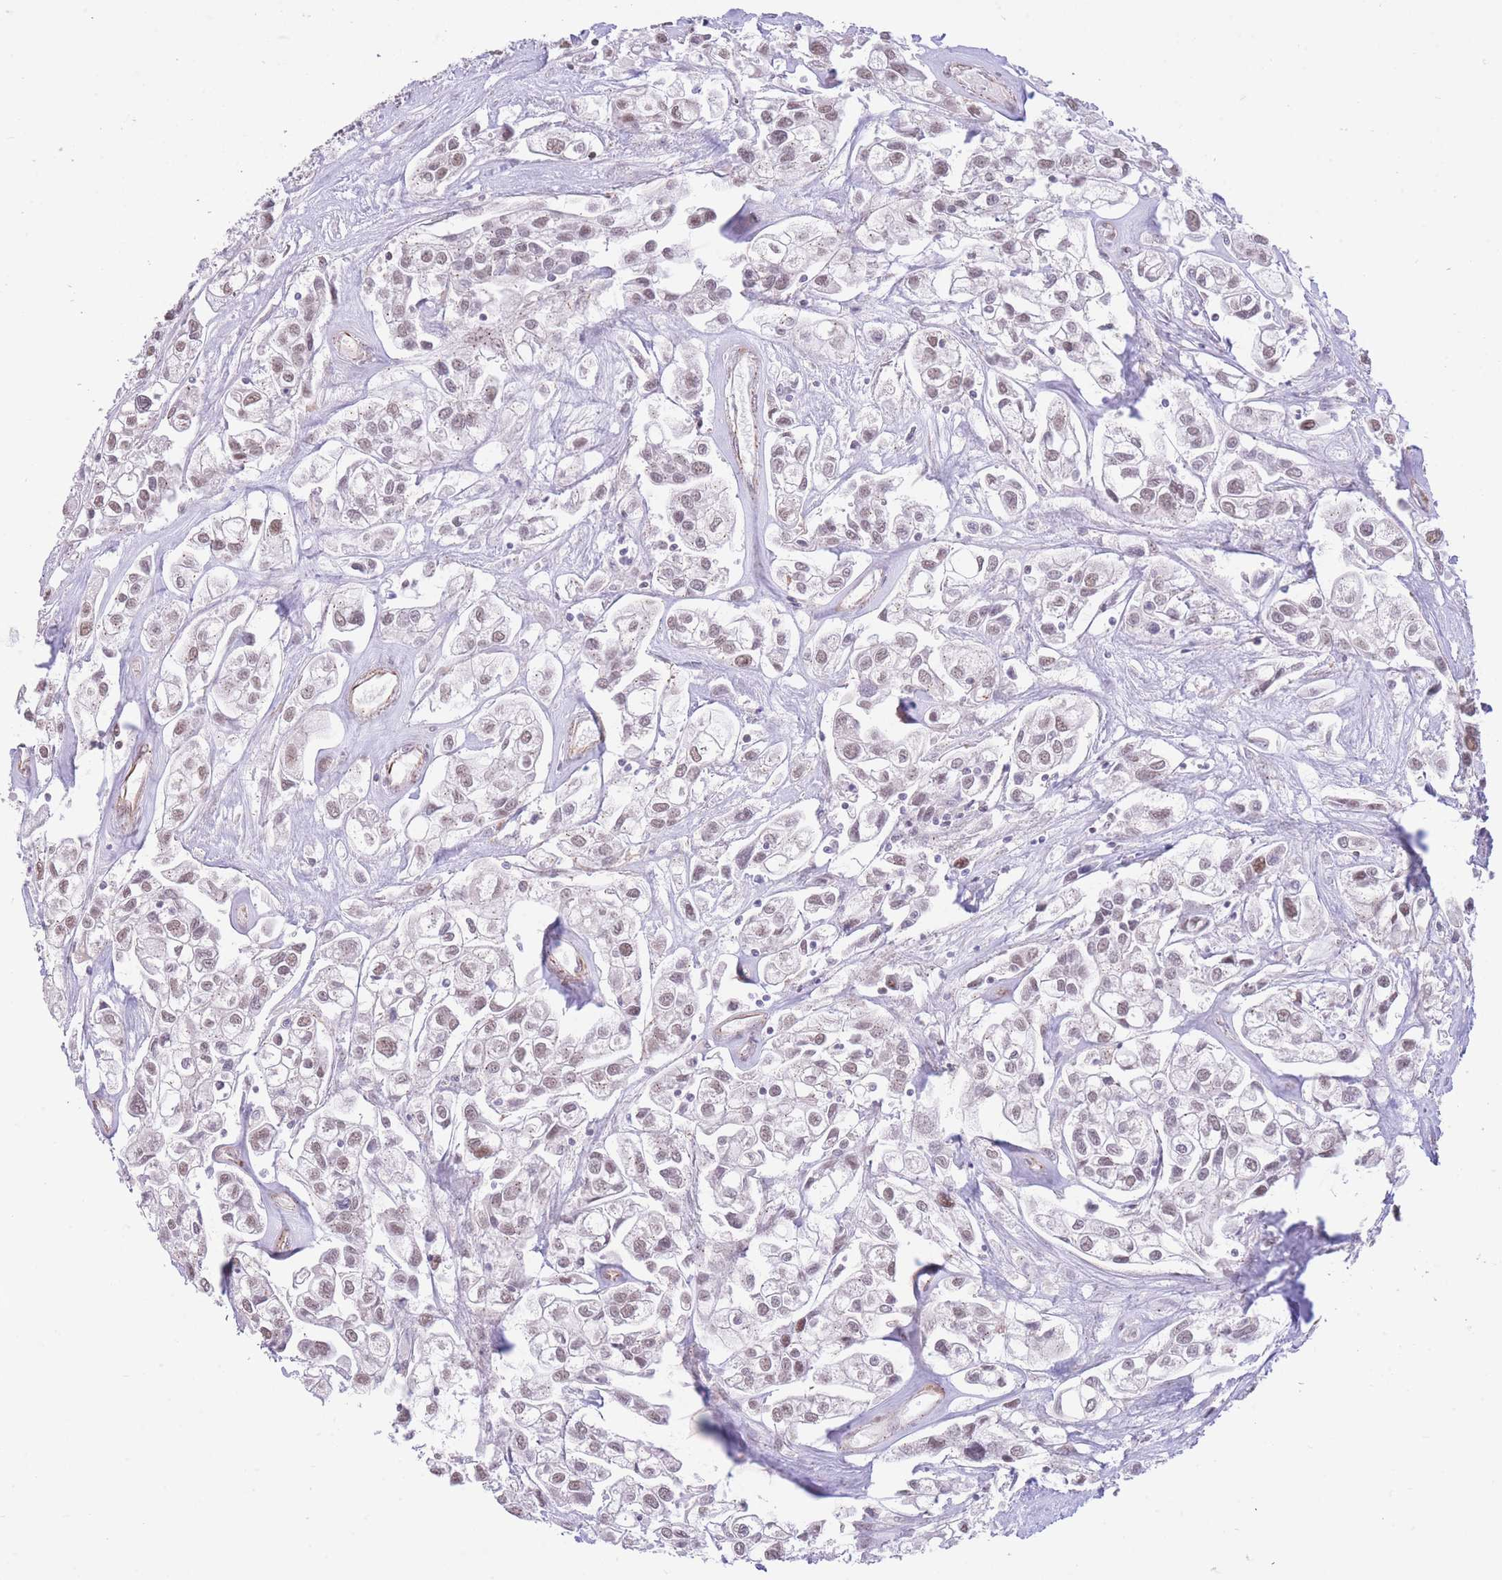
{"staining": {"intensity": "weak", "quantity": "25%-75%", "location": "nuclear"}, "tissue": "urothelial cancer", "cell_type": "Tumor cells", "image_type": "cancer", "snomed": [{"axis": "morphology", "description": "Urothelial carcinoma, High grade"}, {"axis": "topography", "description": "Urinary bladder"}], "caption": "Immunohistochemistry staining of urothelial cancer, which displays low levels of weak nuclear positivity in about 25%-75% of tumor cells indicating weak nuclear protein staining. The staining was performed using DAB (3,3'-diaminobenzidine) (brown) for protein detection and nuclei were counterstained in hematoxylin (blue).", "gene": "PSG8", "patient": {"sex": "male", "age": 67}}